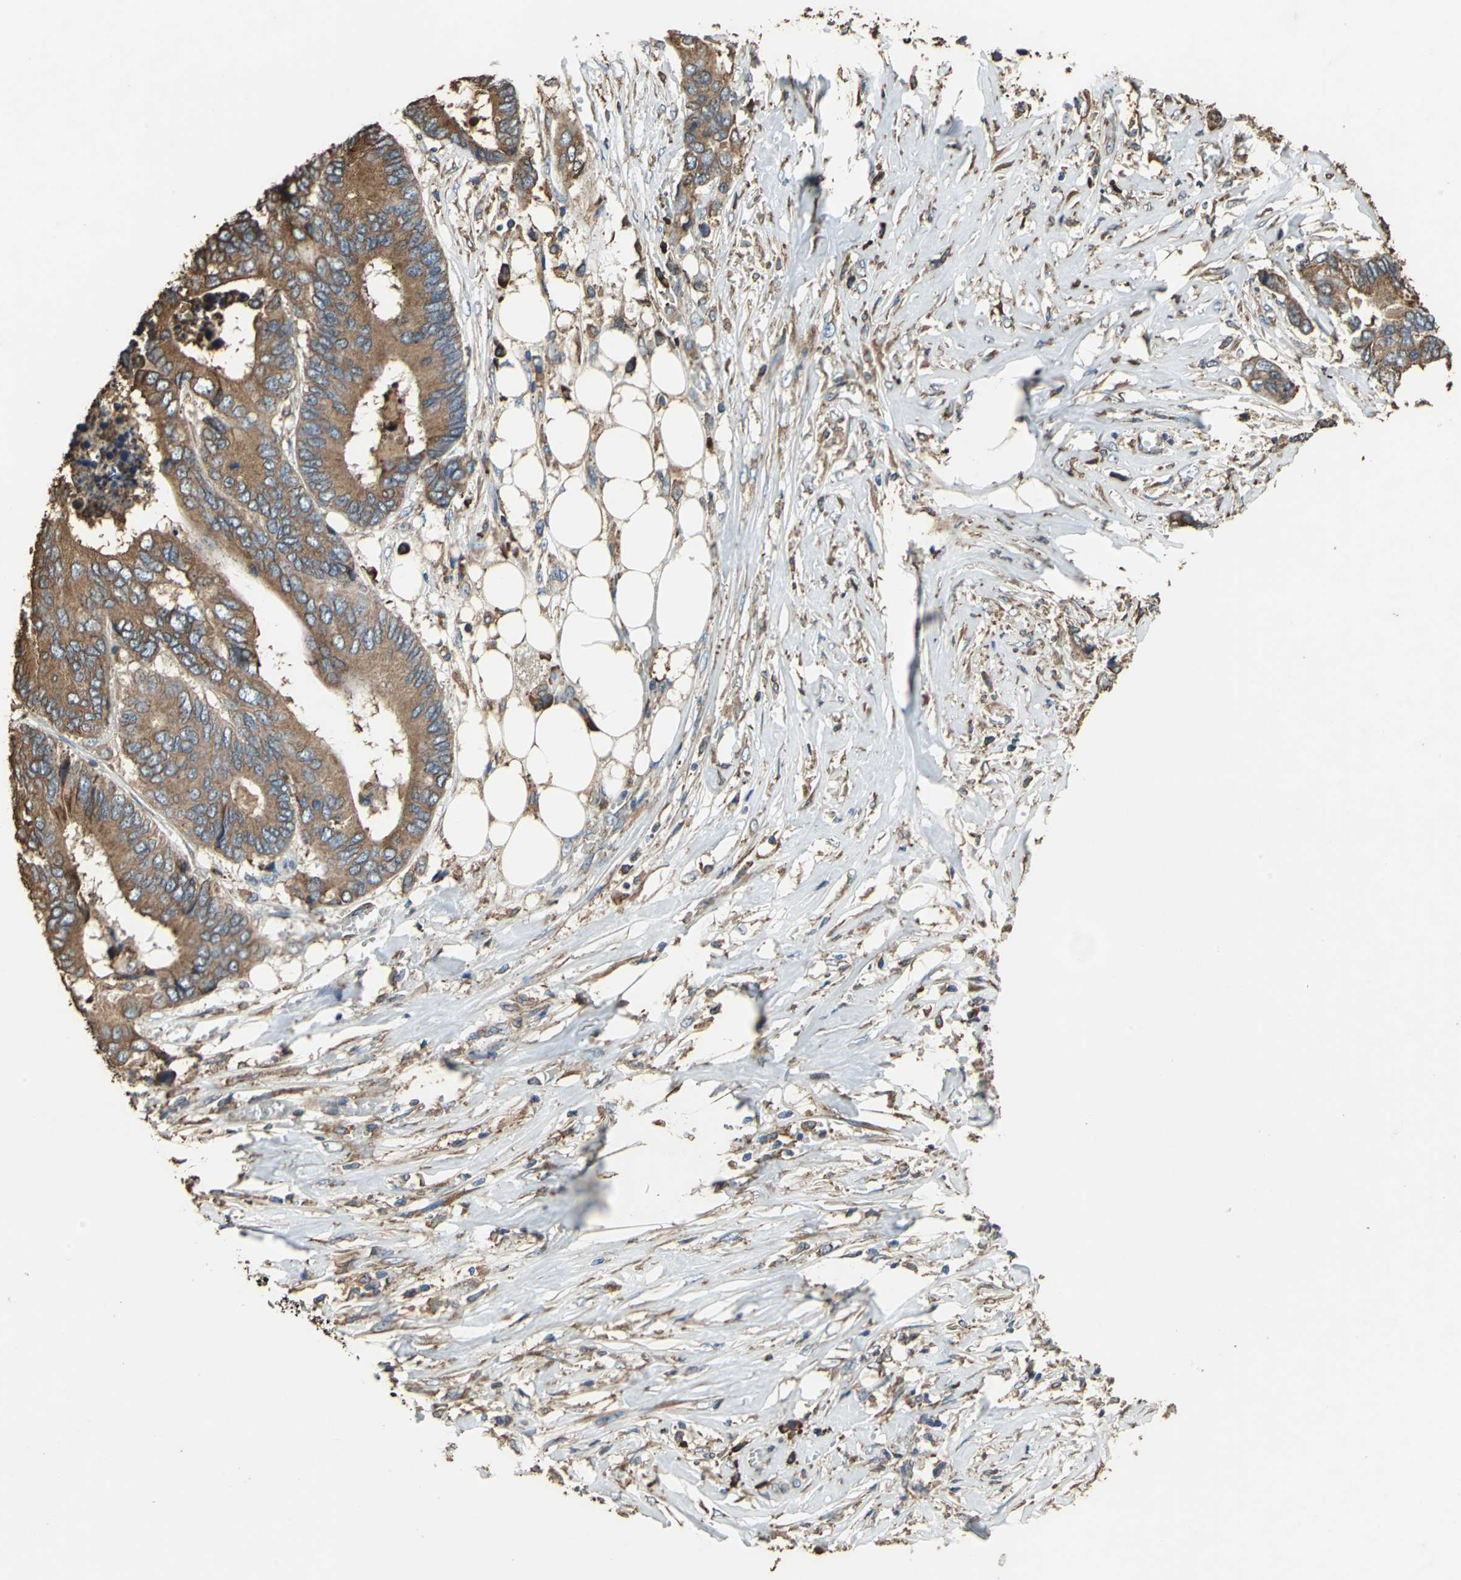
{"staining": {"intensity": "strong", "quantity": ">75%", "location": "cytoplasmic/membranous"}, "tissue": "colorectal cancer", "cell_type": "Tumor cells", "image_type": "cancer", "snomed": [{"axis": "morphology", "description": "Adenocarcinoma, NOS"}, {"axis": "topography", "description": "Rectum"}], "caption": "Tumor cells exhibit strong cytoplasmic/membranous positivity in about >75% of cells in colorectal cancer.", "gene": "GPANK1", "patient": {"sex": "male", "age": 55}}